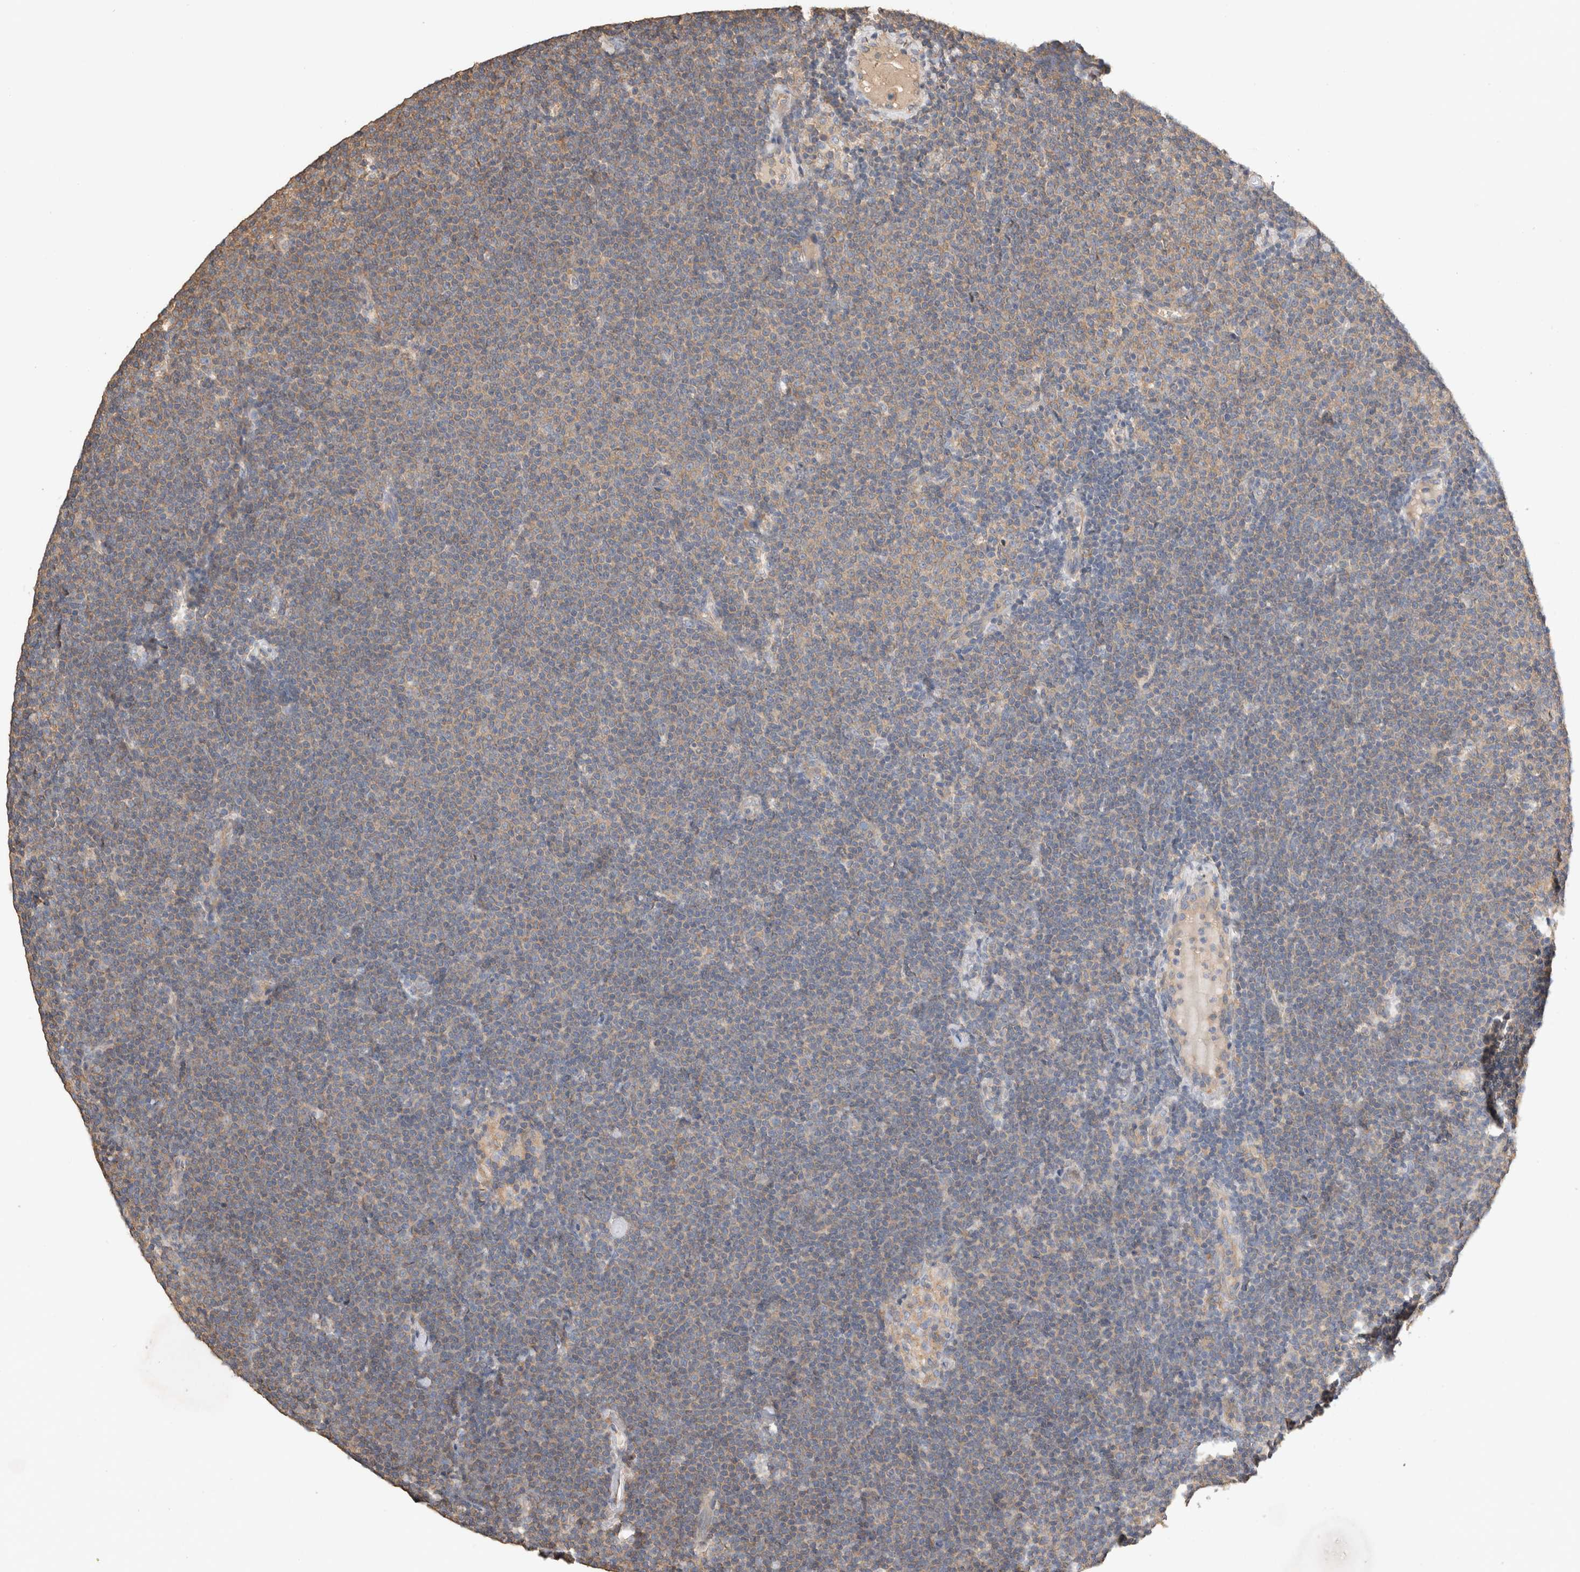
{"staining": {"intensity": "weak", "quantity": ">75%", "location": "cytoplasmic/membranous"}, "tissue": "lymphoma", "cell_type": "Tumor cells", "image_type": "cancer", "snomed": [{"axis": "morphology", "description": "Malignant lymphoma, non-Hodgkin's type, Low grade"}, {"axis": "topography", "description": "Lymph node"}], "caption": "Weak cytoplasmic/membranous positivity is seen in approximately >75% of tumor cells in lymphoma. Using DAB (3,3'-diaminobenzidine) (brown) and hematoxylin (blue) stains, captured at high magnification using brightfield microscopy.", "gene": "EIF4G3", "patient": {"sex": "female", "age": 53}}